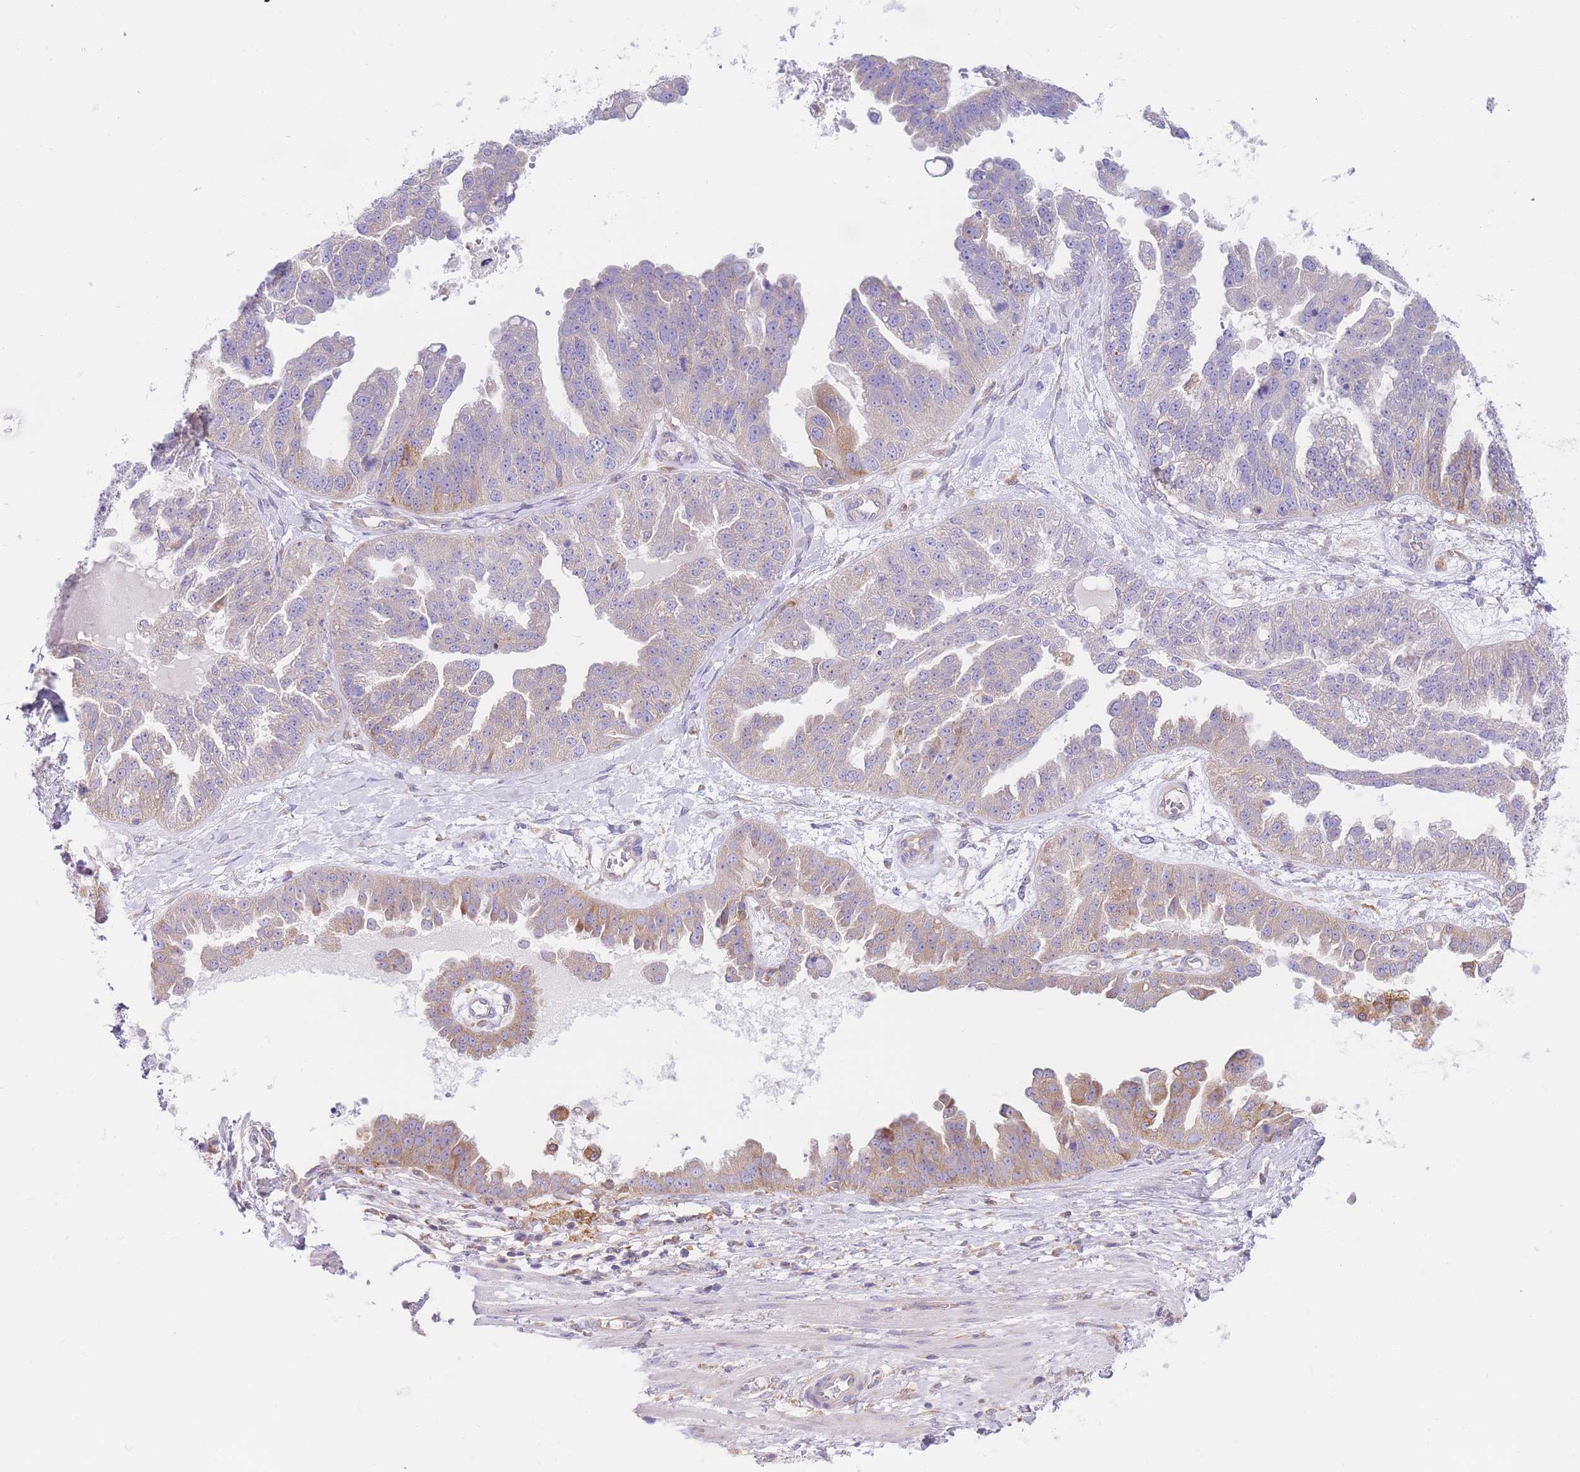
{"staining": {"intensity": "weak", "quantity": "<25%", "location": "cytoplasmic/membranous"}, "tissue": "ovarian cancer", "cell_type": "Tumor cells", "image_type": "cancer", "snomed": [{"axis": "morphology", "description": "Cystadenocarcinoma, serous, NOS"}, {"axis": "topography", "description": "Ovary"}], "caption": "High power microscopy photomicrograph of an immunohistochemistry histopathology image of ovarian cancer (serous cystadenocarcinoma), revealing no significant expression in tumor cells.", "gene": "SH2B2", "patient": {"sex": "female", "age": 58}}